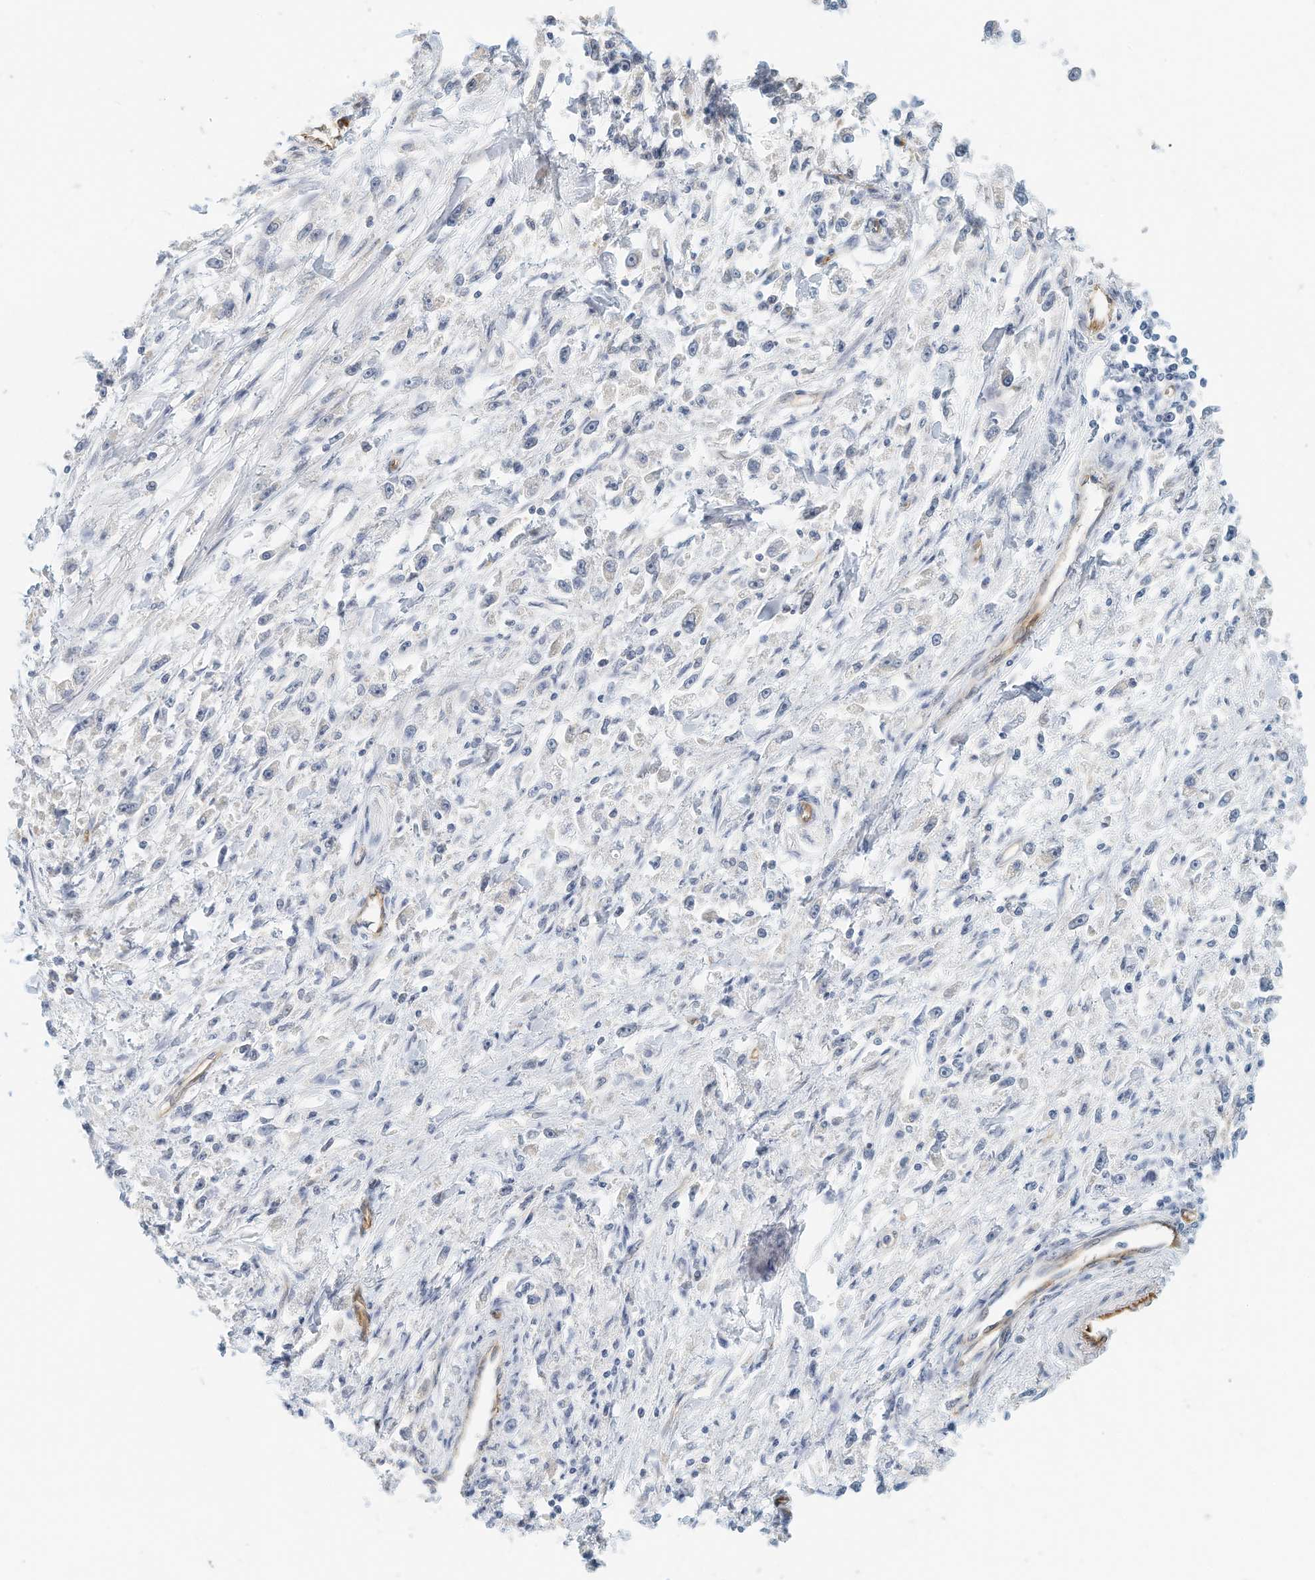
{"staining": {"intensity": "negative", "quantity": "none", "location": "none"}, "tissue": "stomach cancer", "cell_type": "Tumor cells", "image_type": "cancer", "snomed": [{"axis": "morphology", "description": "Adenocarcinoma, NOS"}, {"axis": "topography", "description": "Stomach"}], "caption": "Histopathology image shows no significant protein expression in tumor cells of stomach cancer.", "gene": "ARHGAP28", "patient": {"sex": "female", "age": 59}}